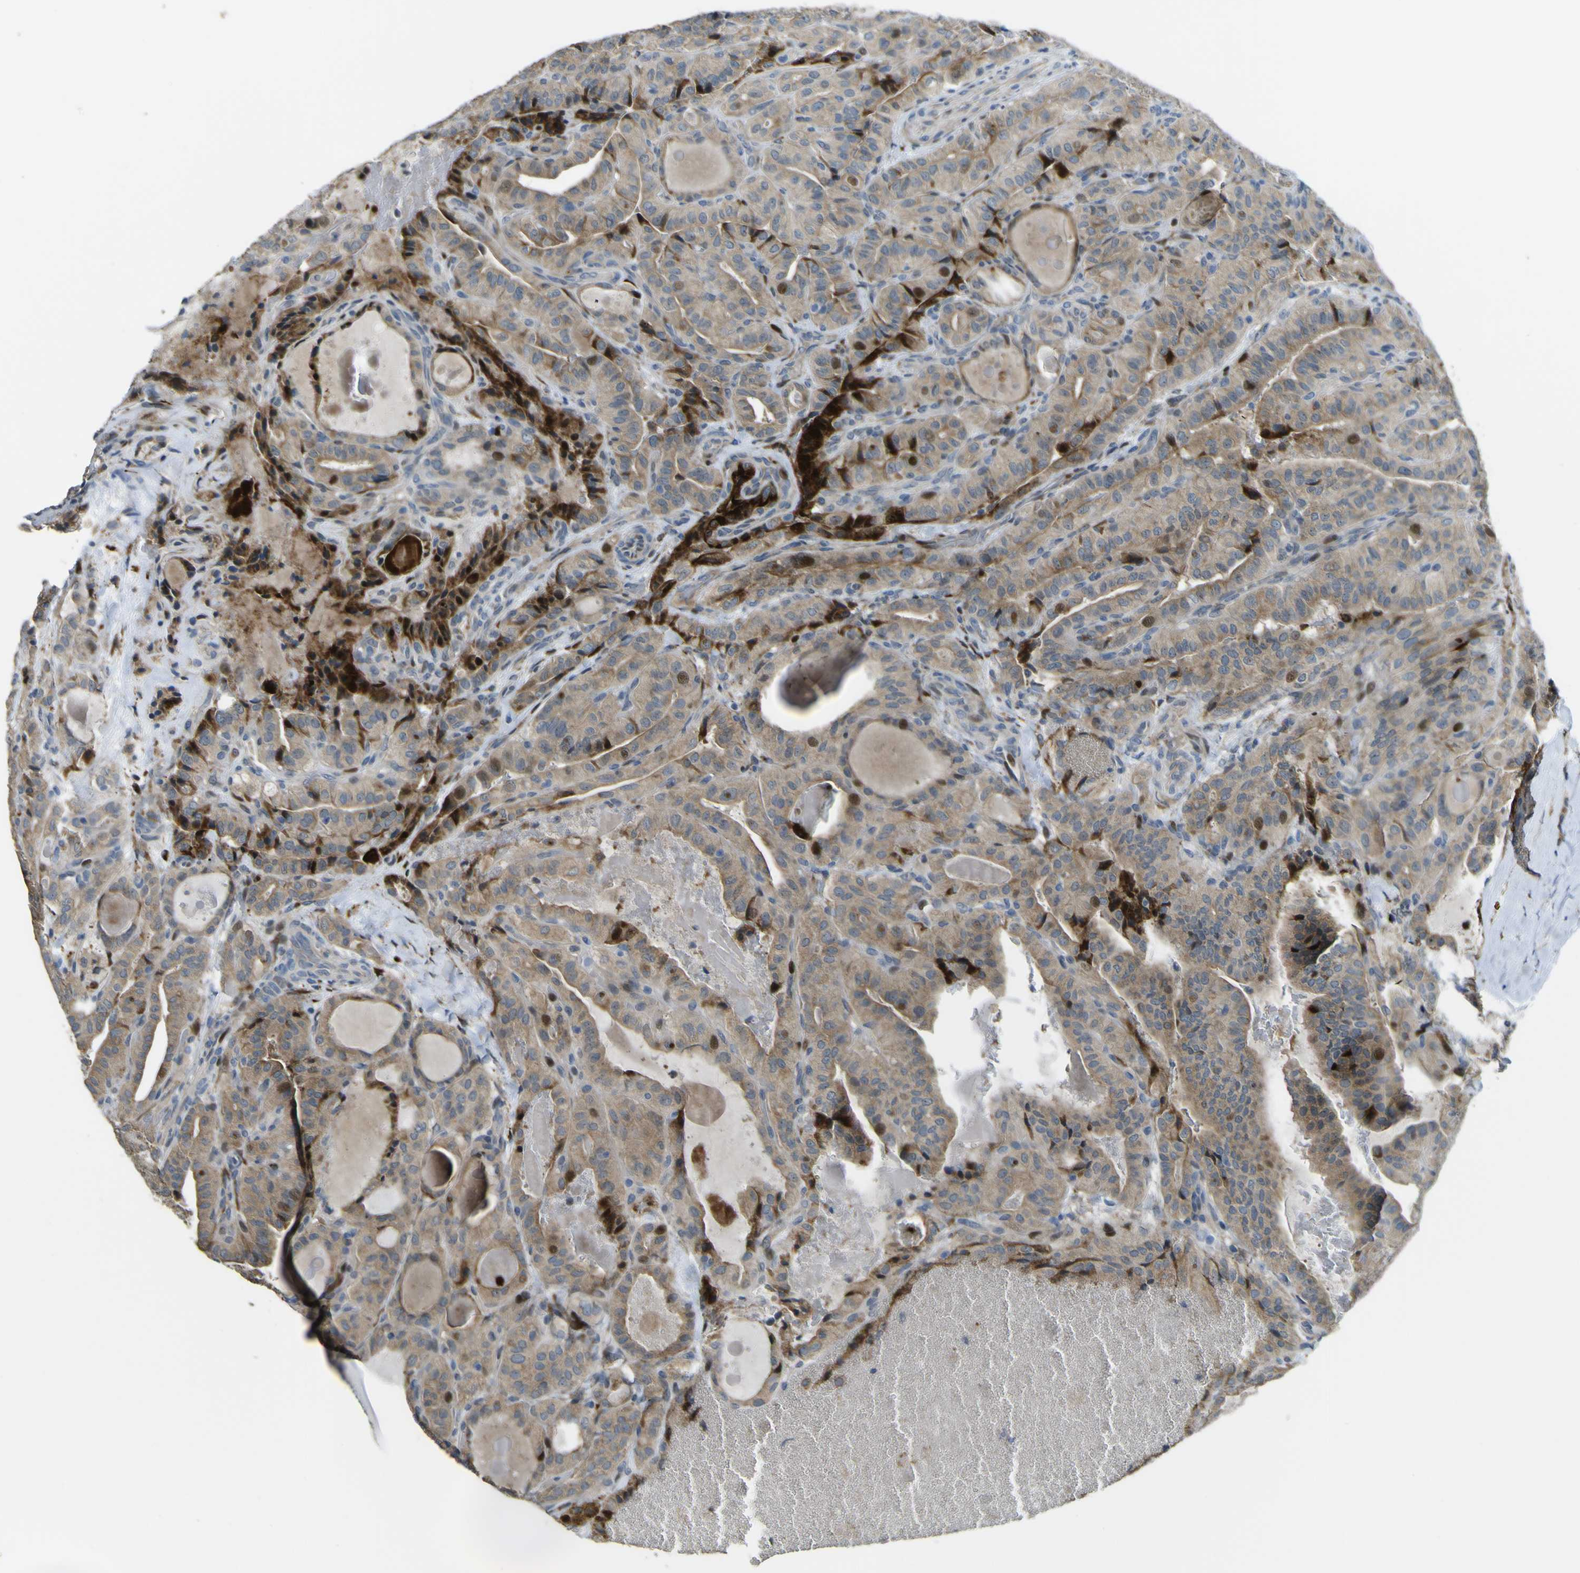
{"staining": {"intensity": "strong", "quantity": "25%-75%", "location": "cytoplasmic/membranous,nuclear"}, "tissue": "thyroid cancer", "cell_type": "Tumor cells", "image_type": "cancer", "snomed": [{"axis": "morphology", "description": "Papillary adenocarcinoma, NOS"}, {"axis": "topography", "description": "Thyroid gland"}], "caption": "Immunohistochemistry (IHC) of papillary adenocarcinoma (thyroid) exhibits high levels of strong cytoplasmic/membranous and nuclear positivity in about 25%-75% of tumor cells.", "gene": "LBHD1", "patient": {"sex": "male", "age": 77}}